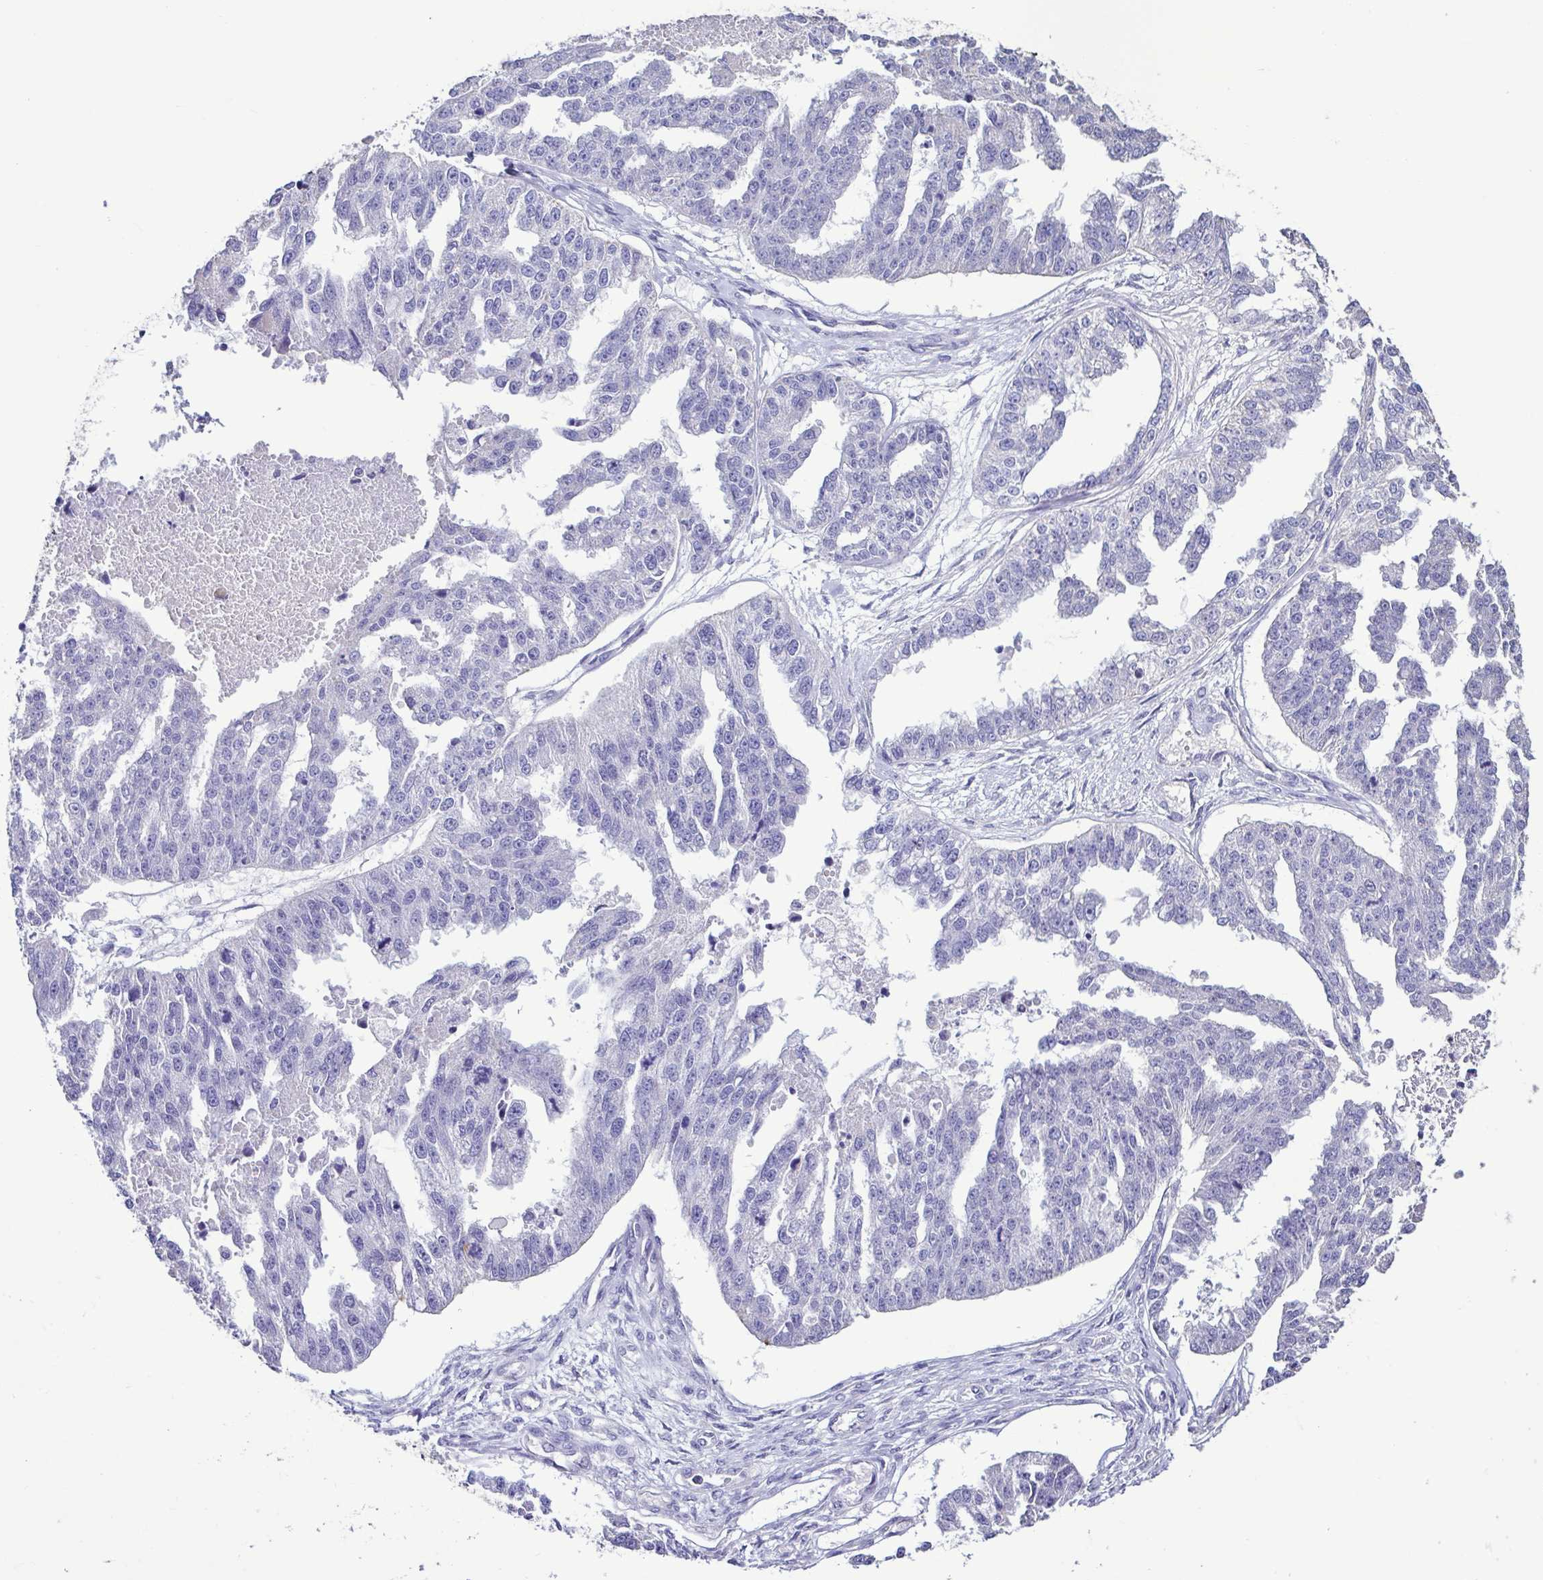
{"staining": {"intensity": "negative", "quantity": "none", "location": "none"}, "tissue": "ovarian cancer", "cell_type": "Tumor cells", "image_type": "cancer", "snomed": [{"axis": "morphology", "description": "Cystadenocarcinoma, serous, NOS"}, {"axis": "topography", "description": "Ovary"}], "caption": "Immunohistochemical staining of ovarian serous cystadenocarcinoma reveals no significant expression in tumor cells.", "gene": "PLA2G4E", "patient": {"sex": "female", "age": 58}}